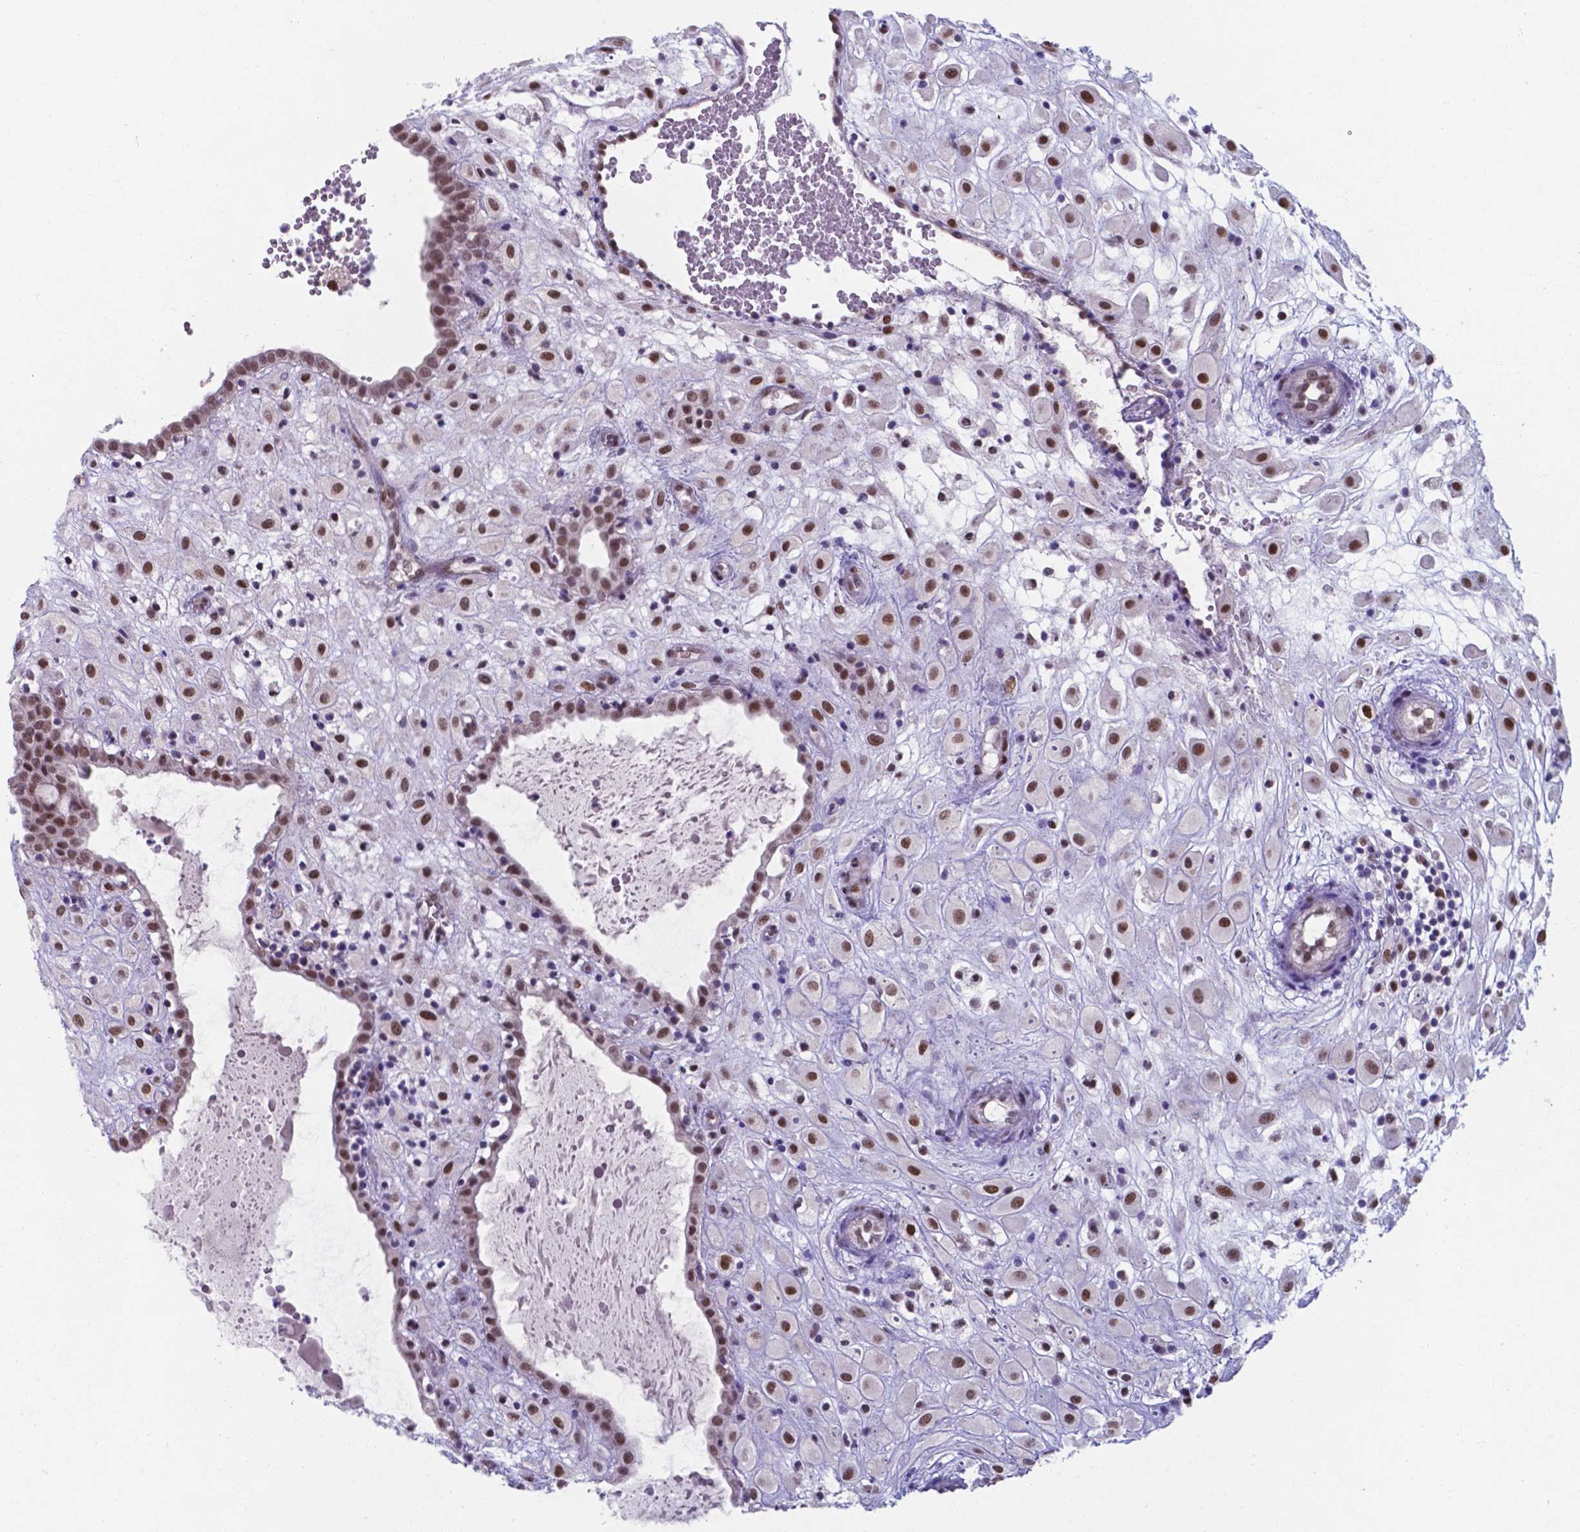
{"staining": {"intensity": "moderate", "quantity": ">75%", "location": "nuclear"}, "tissue": "placenta", "cell_type": "Decidual cells", "image_type": "normal", "snomed": [{"axis": "morphology", "description": "Normal tissue, NOS"}, {"axis": "topography", "description": "Placenta"}], "caption": "A high-resolution photomicrograph shows immunohistochemistry (IHC) staining of unremarkable placenta, which exhibits moderate nuclear expression in approximately >75% of decidual cells. (brown staining indicates protein expression, while blue staining denotes nuclei).", "gene": "UBE2E2", "patient": {"sex": "female", "age": 24}}